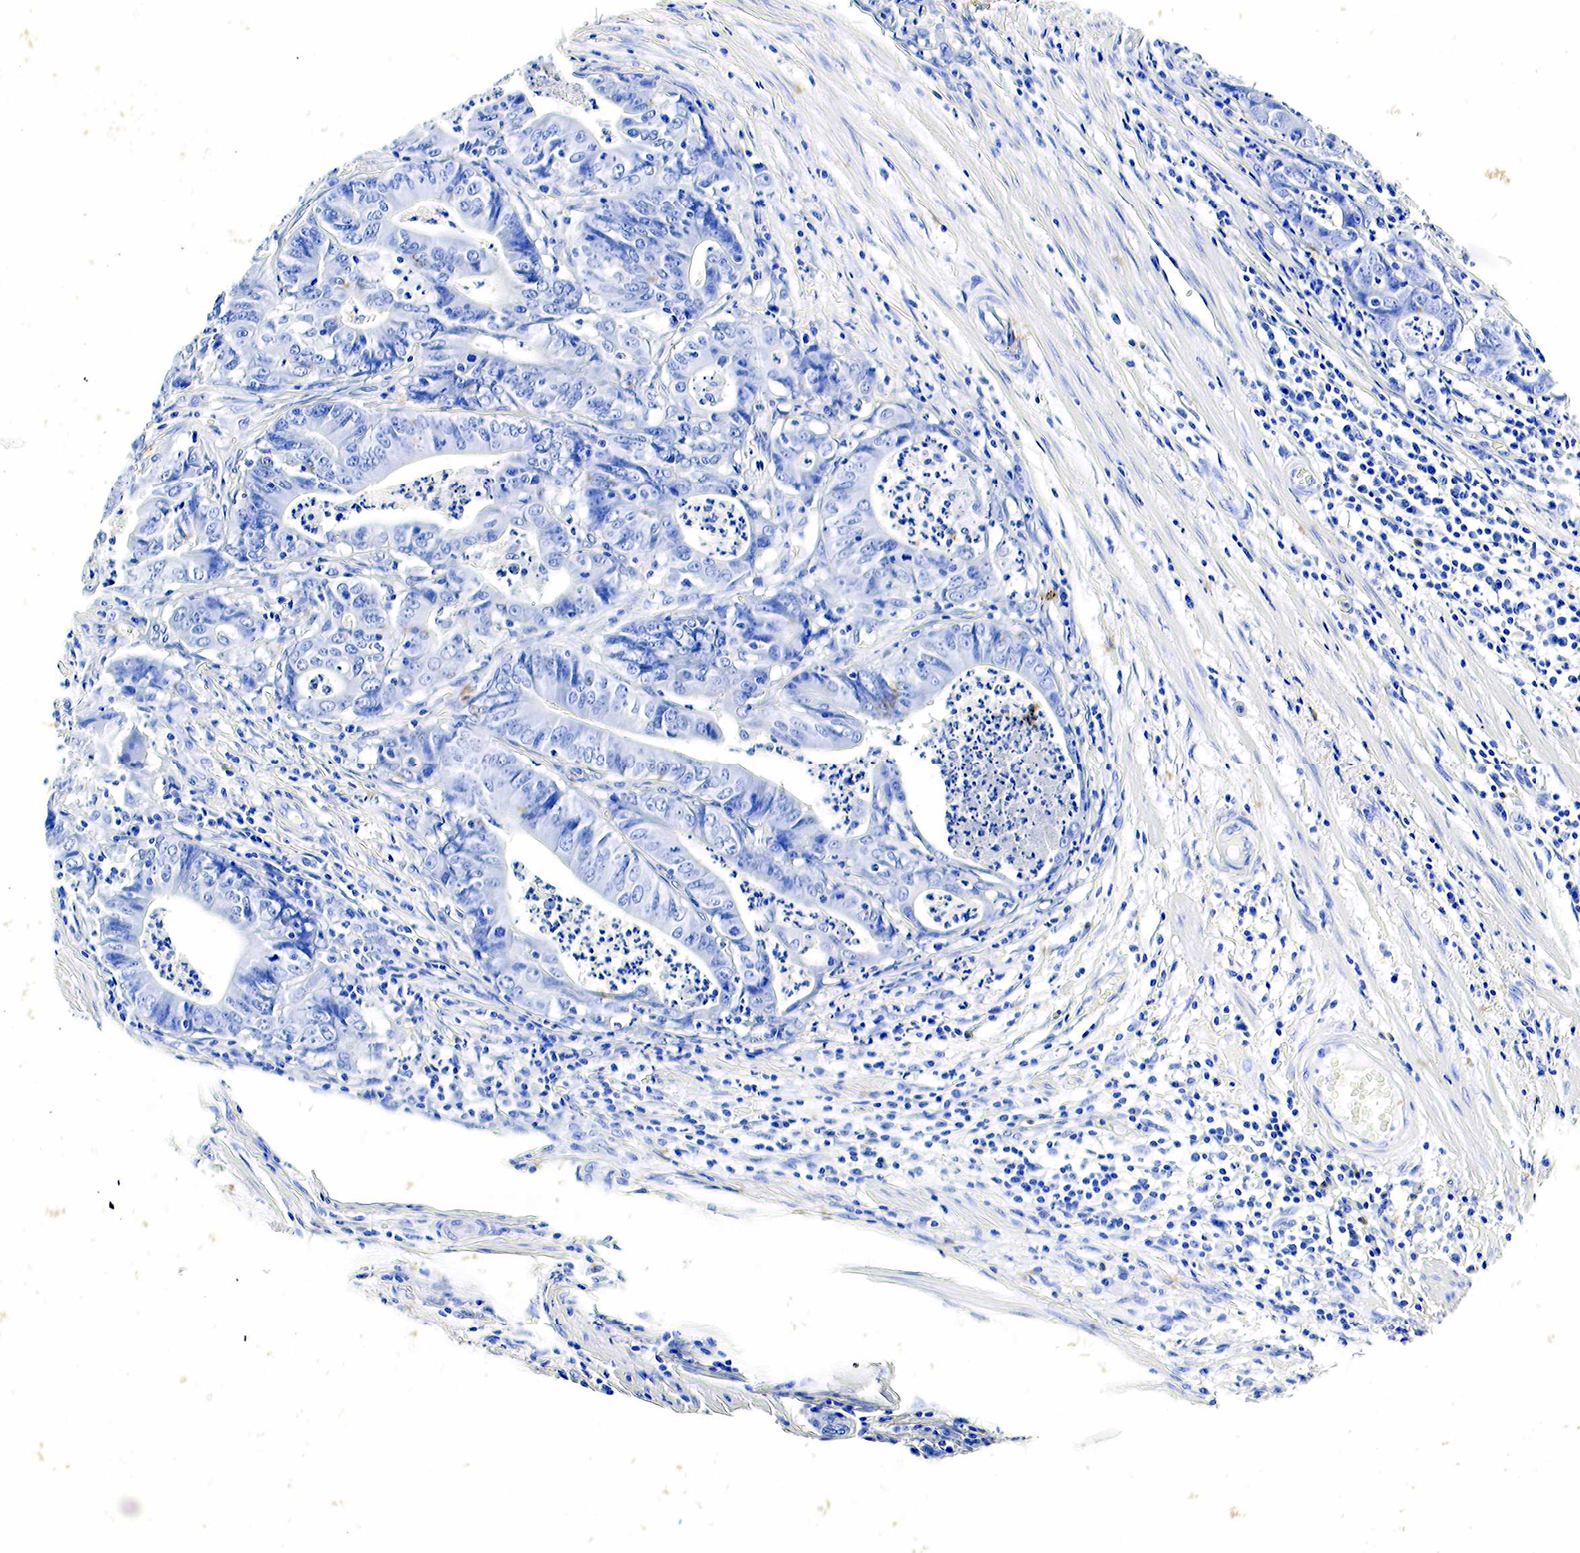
{"staining": {"intensity": "negative", "quantity": "none", "location": "none"}, "tissue": "stomach cancer", "cell_type": "Tumor cells", "image_type": "cancer", "snomed": [{"axis": "morphology", "description": "Adenocarcinoma, NOS"}, {"axis": "topography", "description": "Stomach, lower"}], "caption": "The histopathology image shows no significant staining in tumor cells of stomach cancer.", "gene": "GCG", "patient": {"sex": "female", "age": 86}}